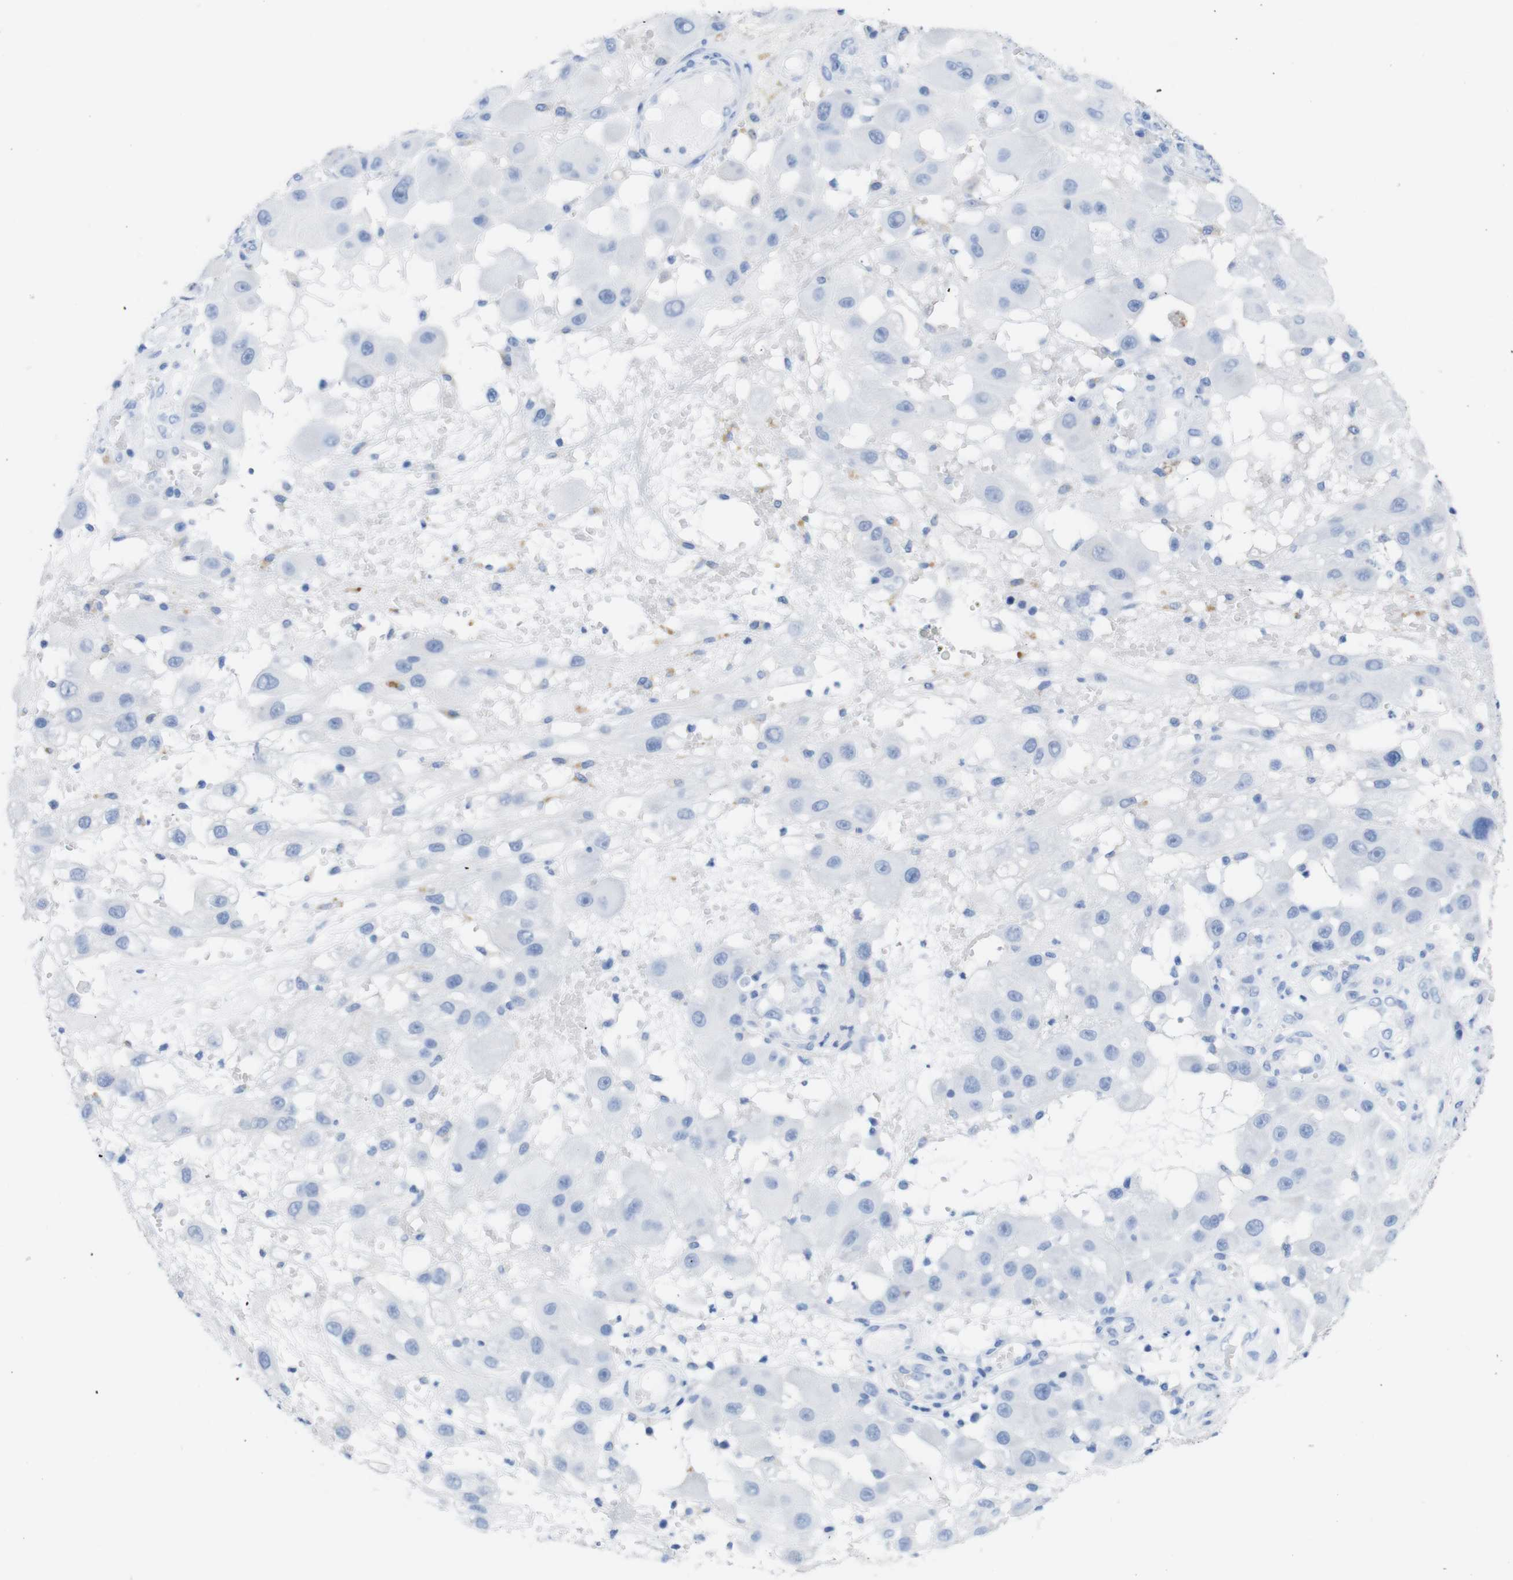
{"staining": {"intensity": "negative", "quantity": "none", "location": "none"}, "tissue": "melanoma", "cell_type": "Tumor cells", "image_type": "cancer", "snomed": [{"axis": "morphology", "description": "Malignant melanoma, NOS"}, {"axis": "topography", "description": "Skin"}], "caption": "Tumor cells are negative for brown protein staining in malignant melanoma.", "gene": "LAG3", "patient": {"sex": "female", "age": 81}}